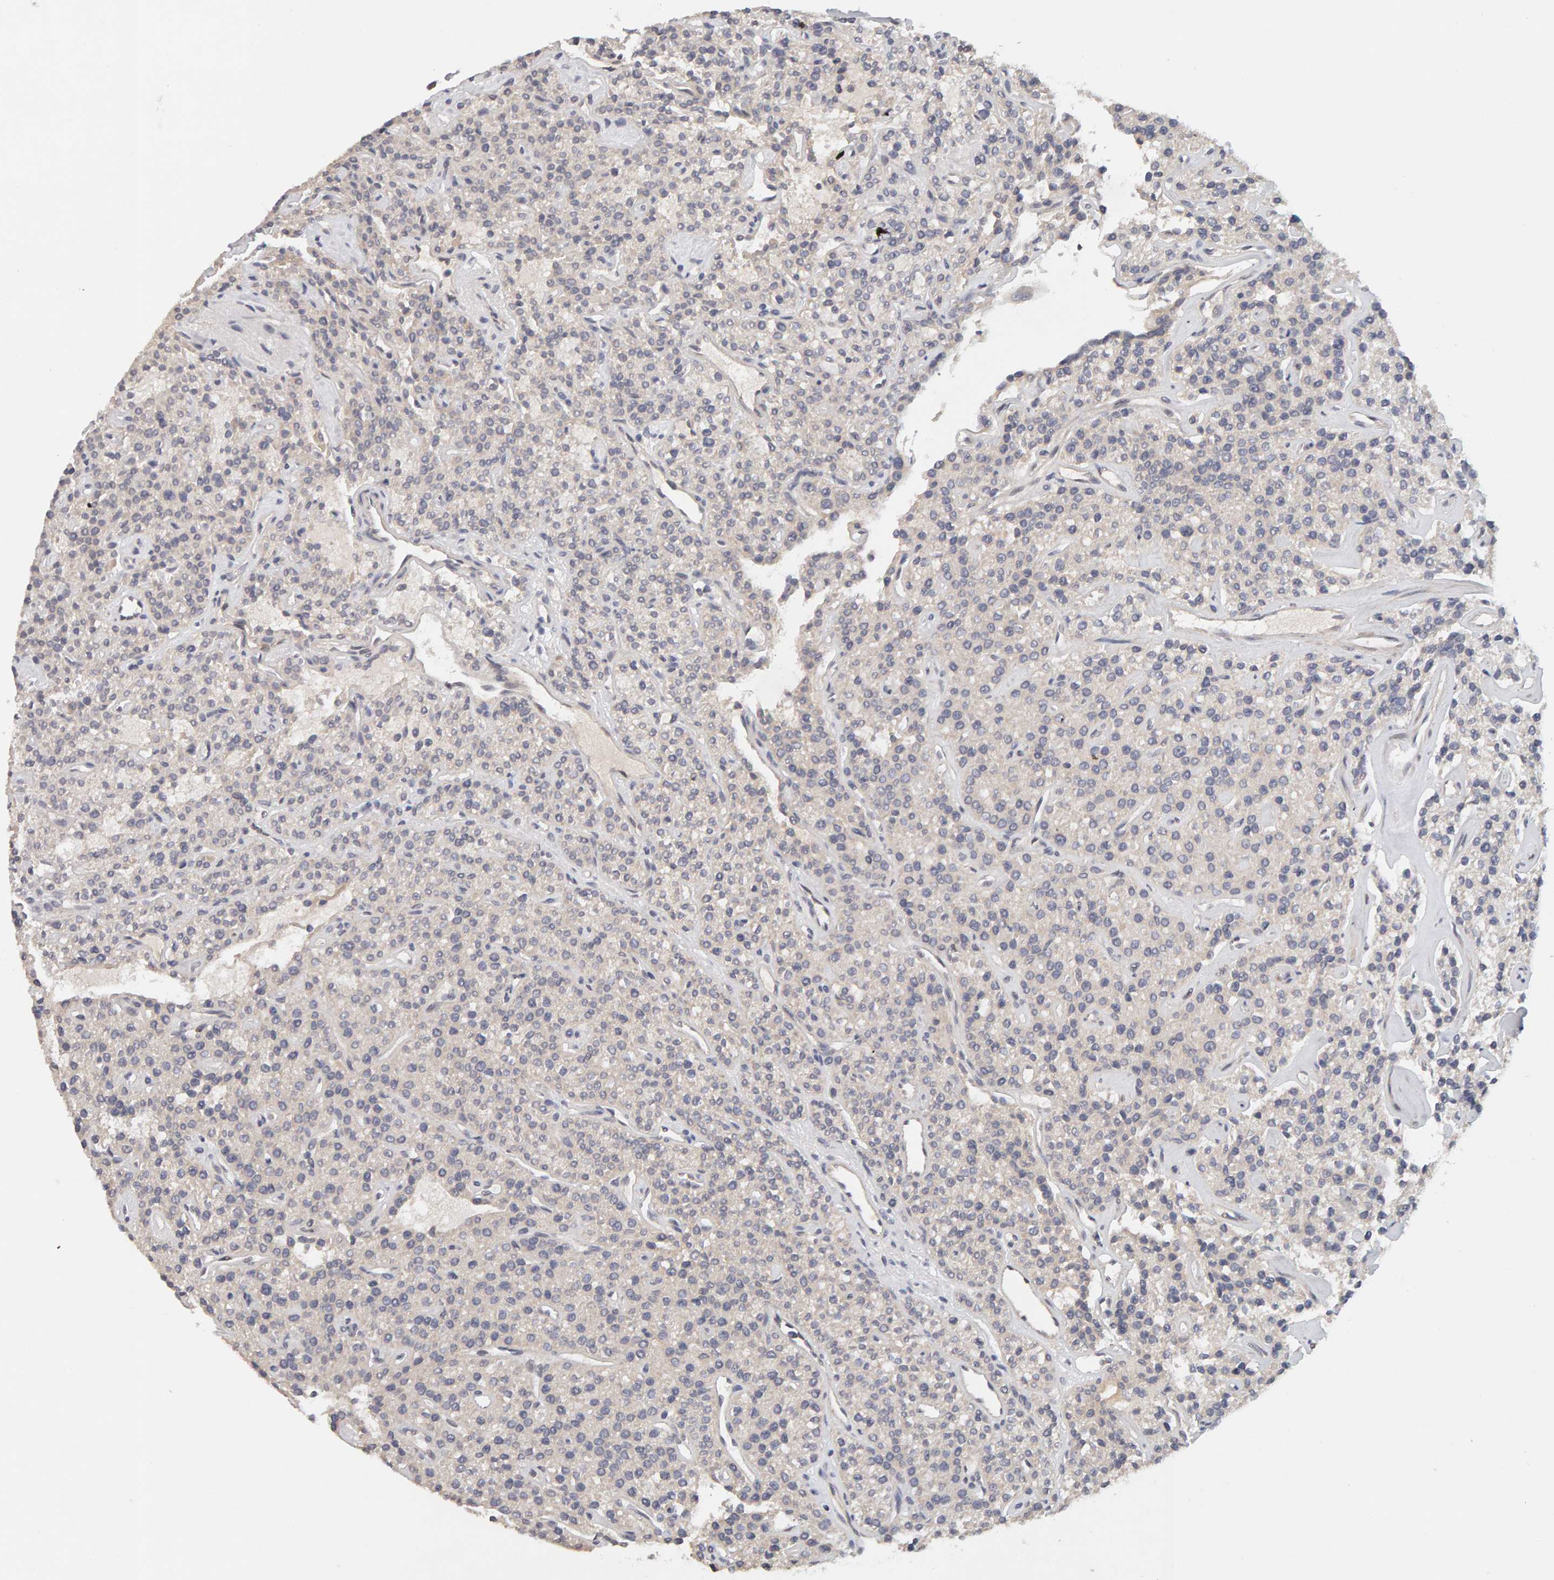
{"staining": {"intensity": "negative", "quantity": "none", "location": "none"}, "tissue": "parathyroid gland", "cell_type": "Glandular cells", "image_type": "normal", "snomed": [{"axis": "morphology", "description": "Normal tissue, NOS"}, {"axis": "topography", "description": "Parathyroid gland"}], "caption": "IHC of unremarkable parathyroid gland shows no expression in glandular cells. The staining is performed using DAB (3,3'-diaminobenzidine) brown chromogen with nuclei counter-stained in using hematoxylin.", "gene": "NUDCD1", "patient": {"sex": "male", "age": 46}}